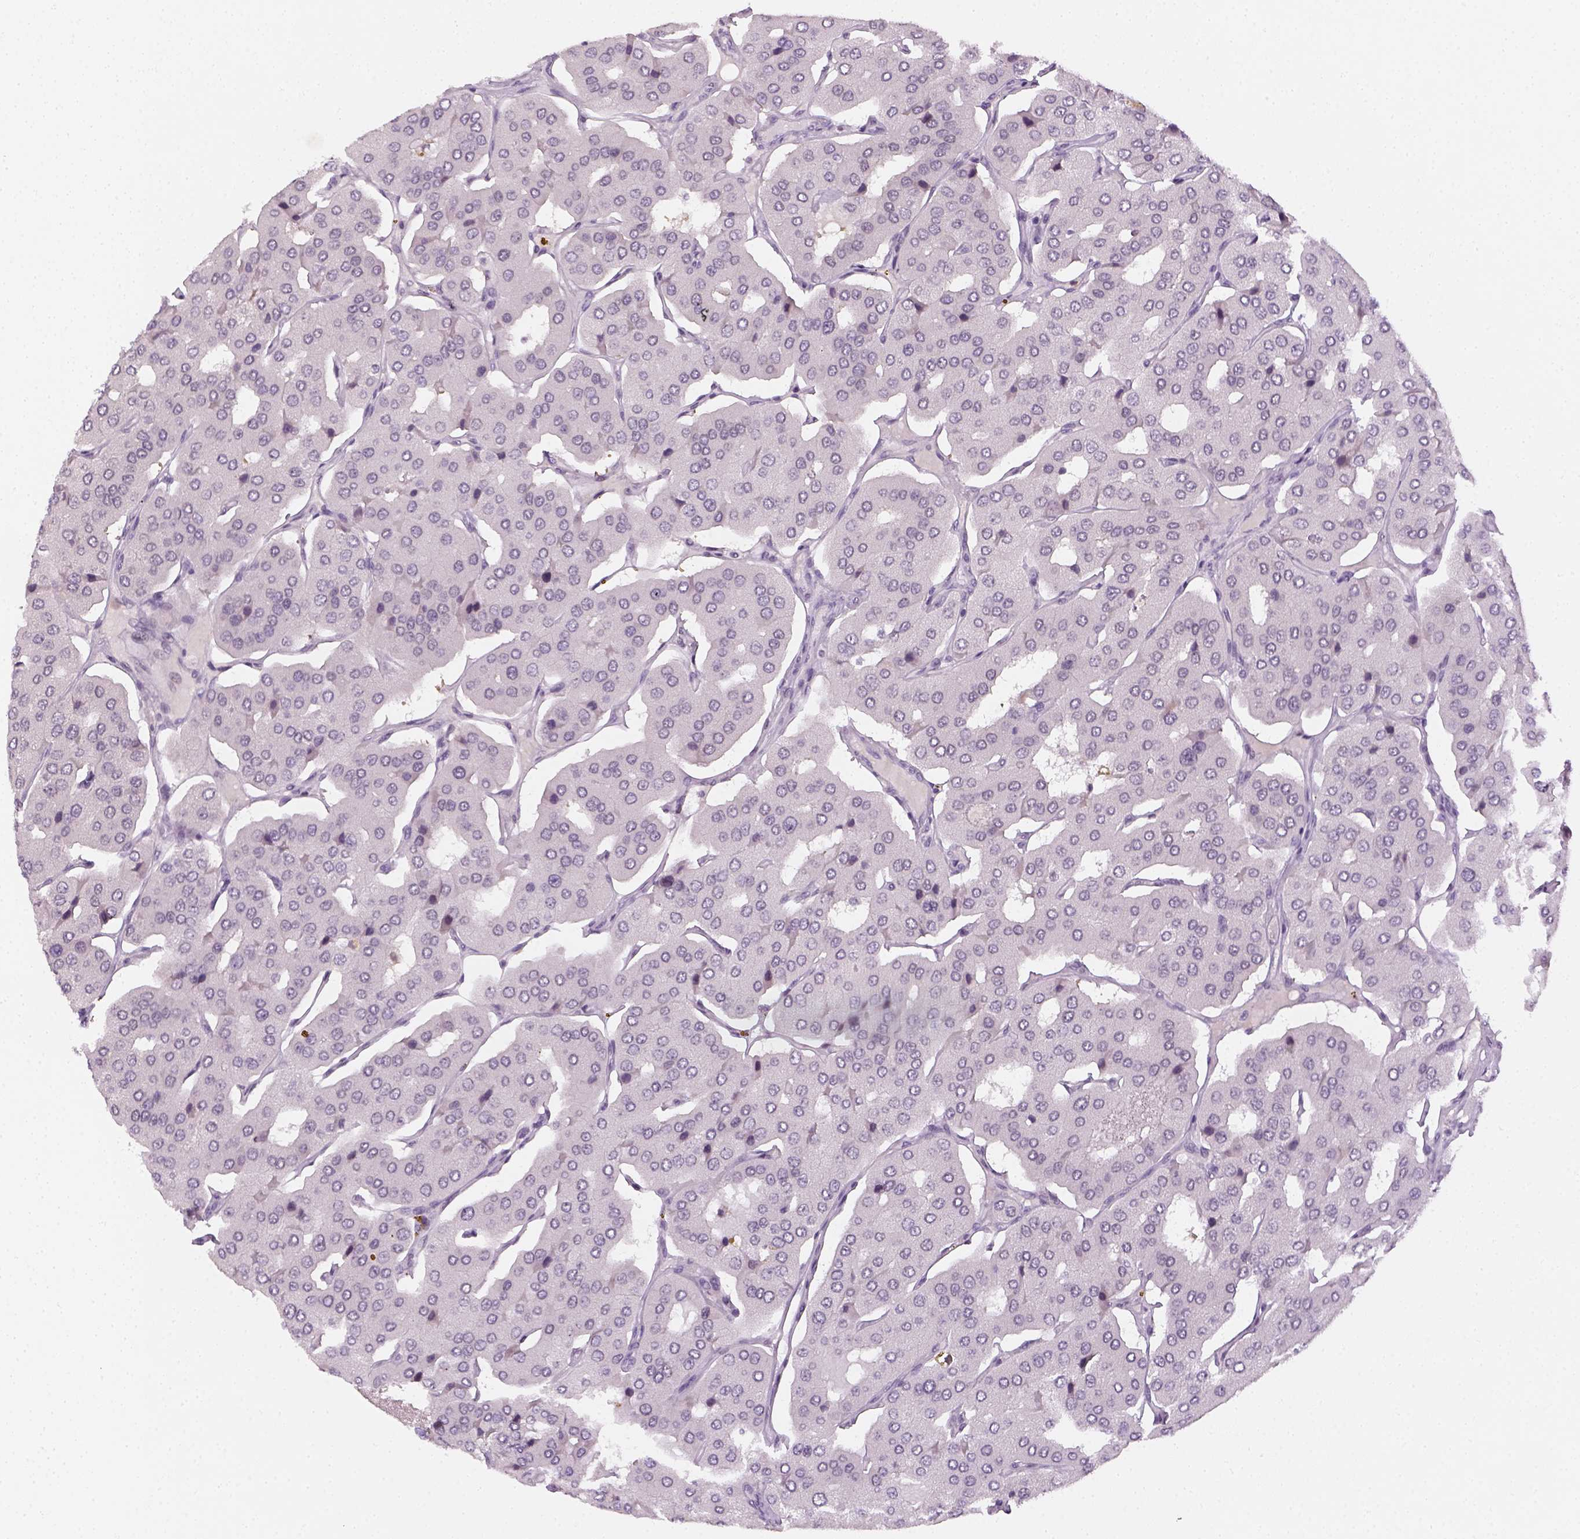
{"staining": {"intensity": "negative", "quantity": "none", "location": "none"}, "tissue": "parathyroid gland", "cell_type": "Glandular cells", "image_type": "normal", "snomed": [{"axis": "morphology", "description": "Normal tissue, NOS"}, {"axis": "morphology", "description": "Adenoma, NOS"}, {"axis": "topography", "description": "Parathyroid gland"}], "caption": "Parathyroid gland was stained to show a protein in brown. There is no significant staining in glandular cells.", "gene": "MAGEB3", "patient": {"sex": "female", "age": 86}}